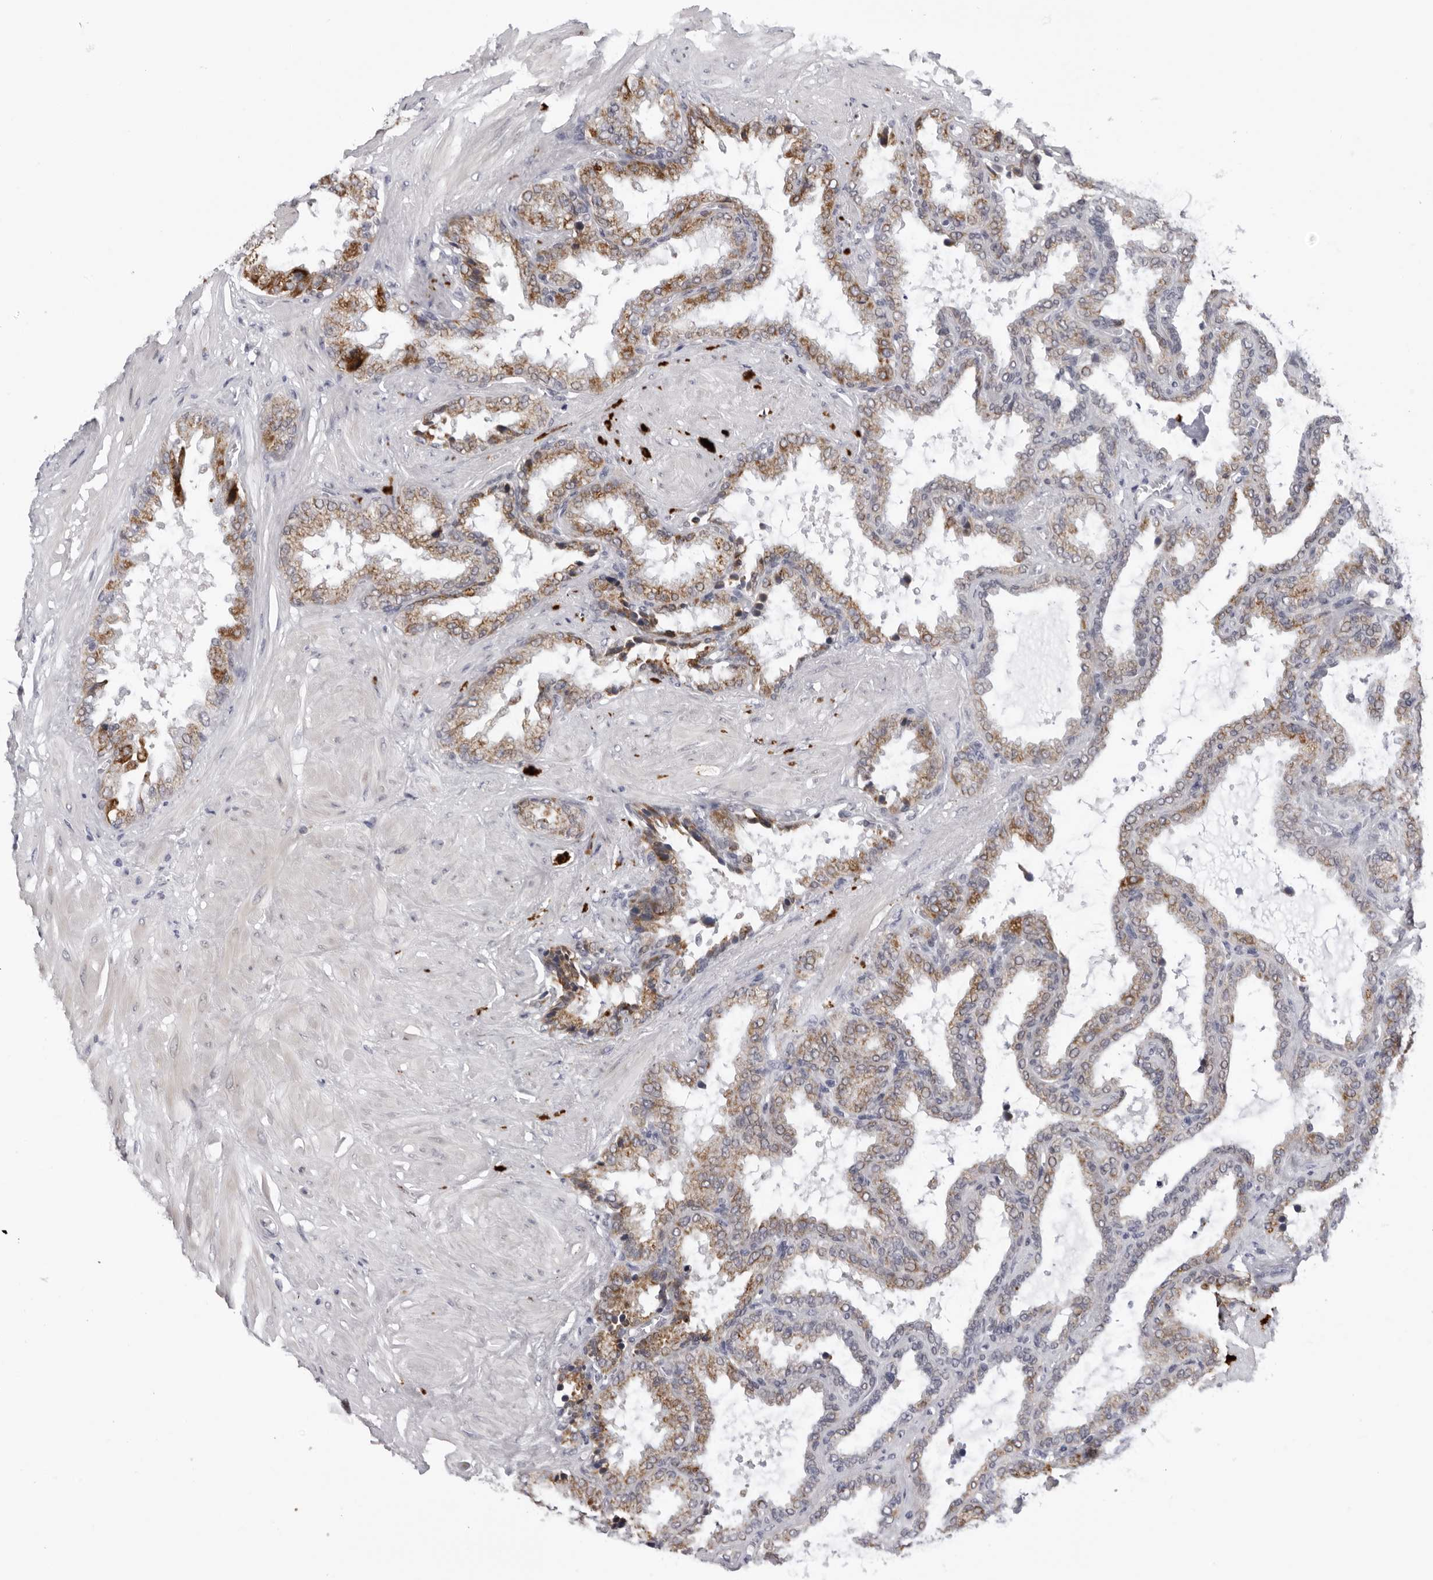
{"staining": {"intensity": "moderate", "quantity": "25%-75%", "location": "cytoplasmic/membranous"}, "tissue": "seminal vesicle", "cell_type": "Glandular cells", "image_type": "normal", "snomed": [{"axis": "morphology", "description": "Normal tissue, NOS"}, {"axis": "topography", "description": "Seminal veicle"}], "caption": "About 25%-75% of glandular cells in normal seminal vesicle display moderate cytoplasmic/membranous protein expression as visualized by brown immunohistochemical staining.", "gene": "CPT2", "patient": {"sex": "male", "age": 46}}